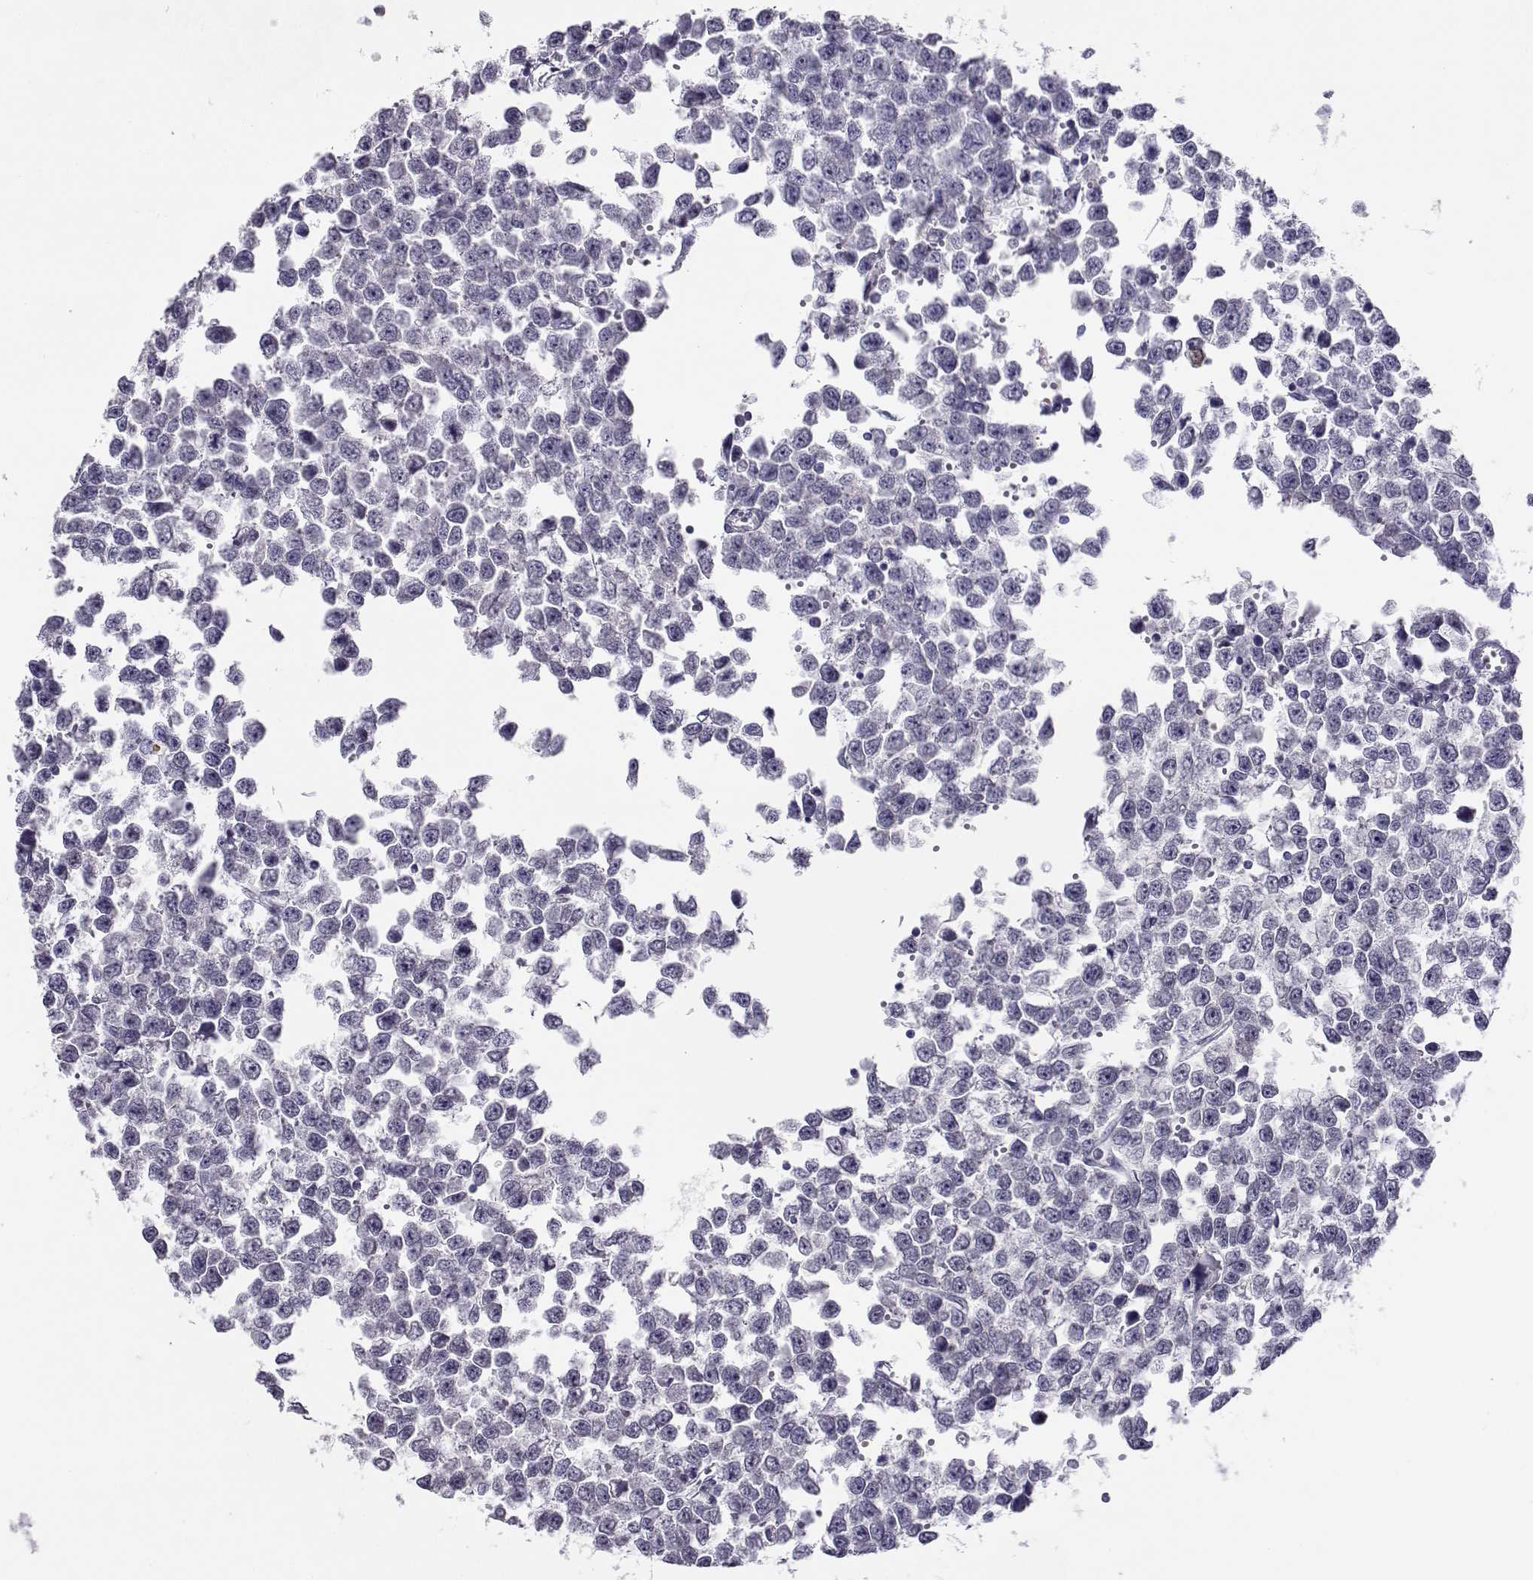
{"staining": {"intensity": "negative", "quantity": "none", "location": "none"}, "tissue": "testis cancer", "cell_type": "Tumor cells", "image_type": "cancer", "snomed": [{"axis": "morphology", "description": "Normal tissue, NOS"}, {"axis": "morphology", "description": "Seminoma, NOS"}, {"axis": "topography", "description": "Testis"}, {"axis": "topography", "description": "Epididymis"}], "caption": "The immunohistochemistry micrograph has no significant positivity in tumor cells of seminoma (testis) tissue.", "gene": "RHOXF2", "patient": {"sex": "male", "age": 34}}